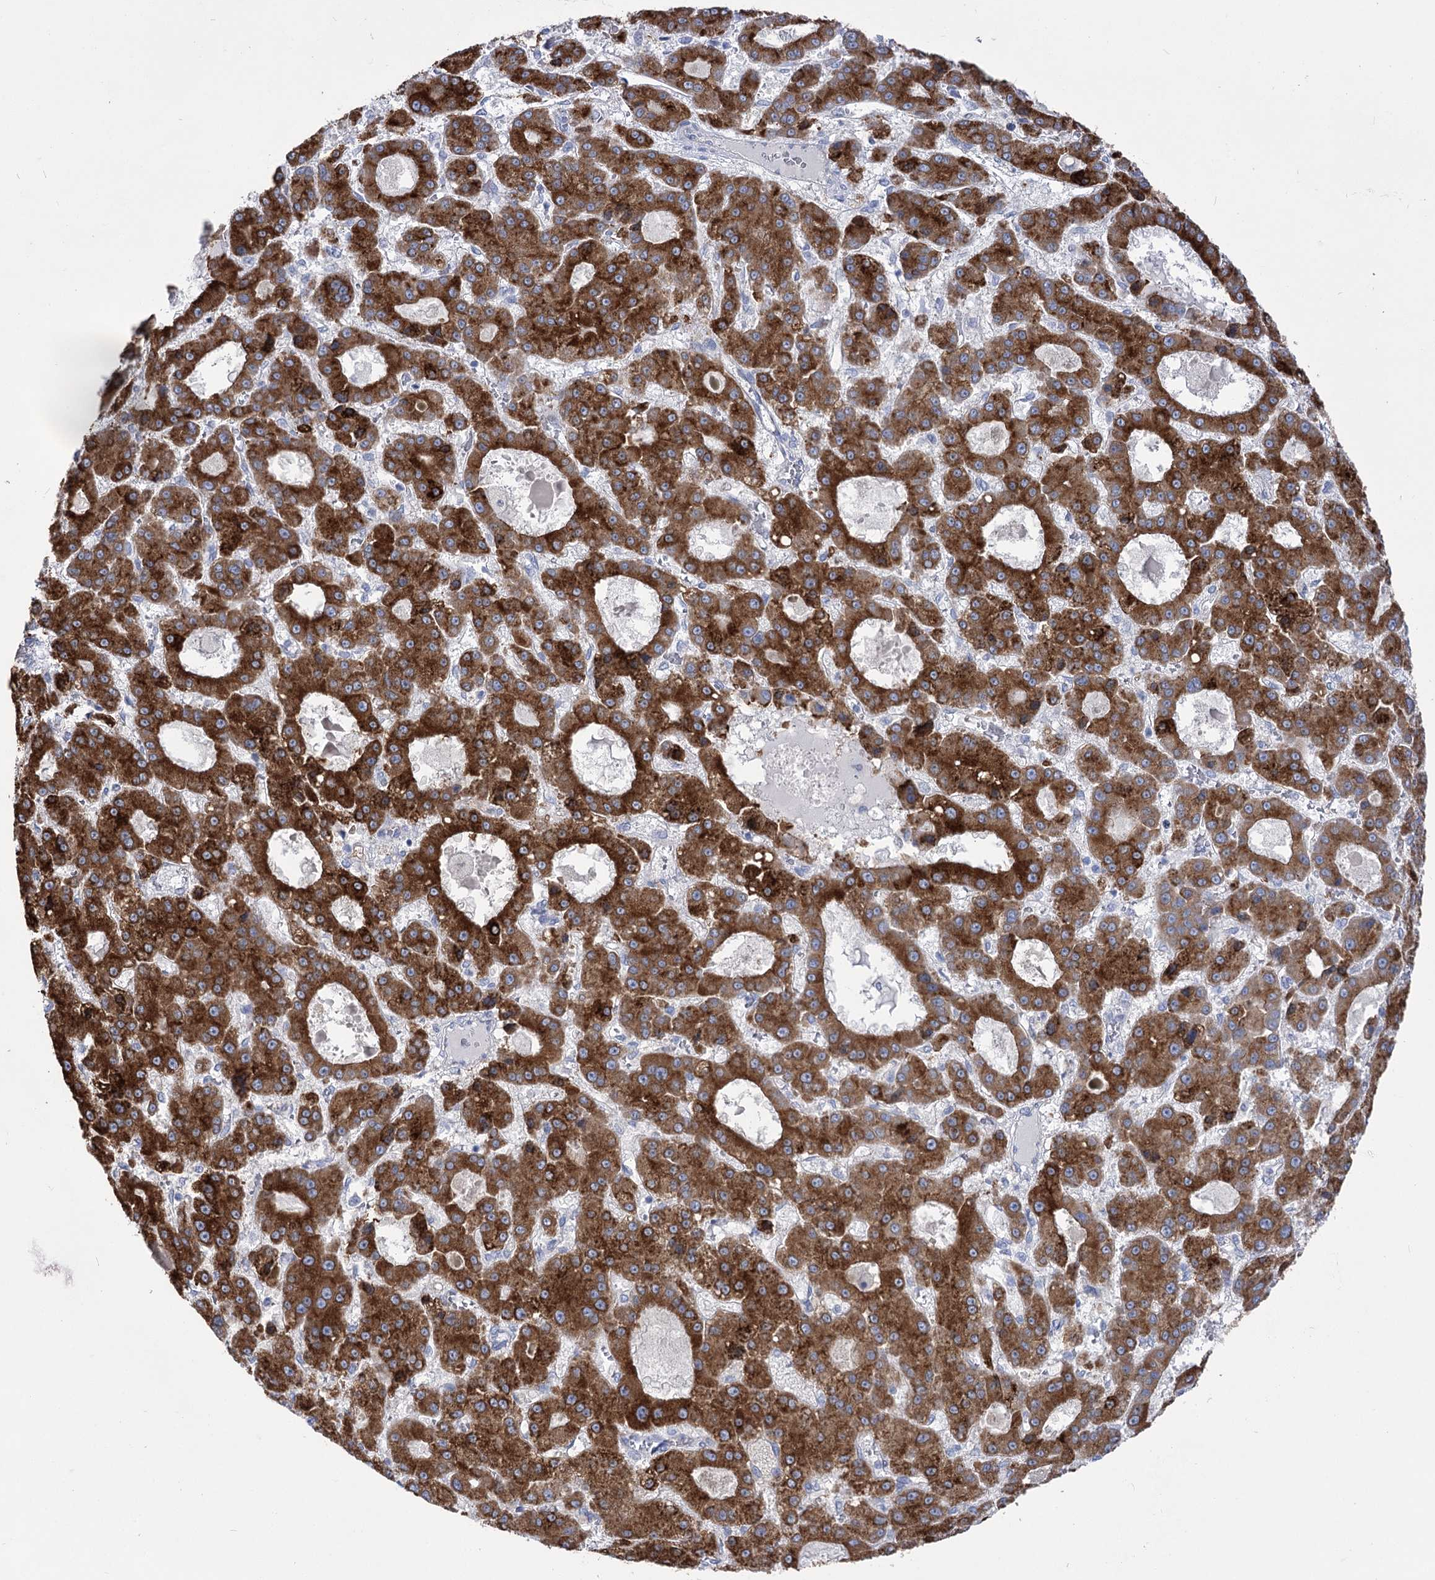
{"staining": {"intensity": "strong", "quantity": ">75%", "location": "cytoplasmic/membranous"}, "tissue": "liver cancer", "cell_type": "Tumor cells", "image_type": "cancer", "snomed": [{"axis": "morphology", "description": "Carcinoma, Hepatocellular, NOS"}, {"axis": "topography", "description": "Liver"}], "caption": "Liver cancer (hepatocellular carcinoma) was stained to show a protein in brown. There is high levels of strong cytoplasmic/membranous positivity in about >75% of tumor cells.", "gene": "NRAP", "patient": {"sex": "male", "age": 70}}